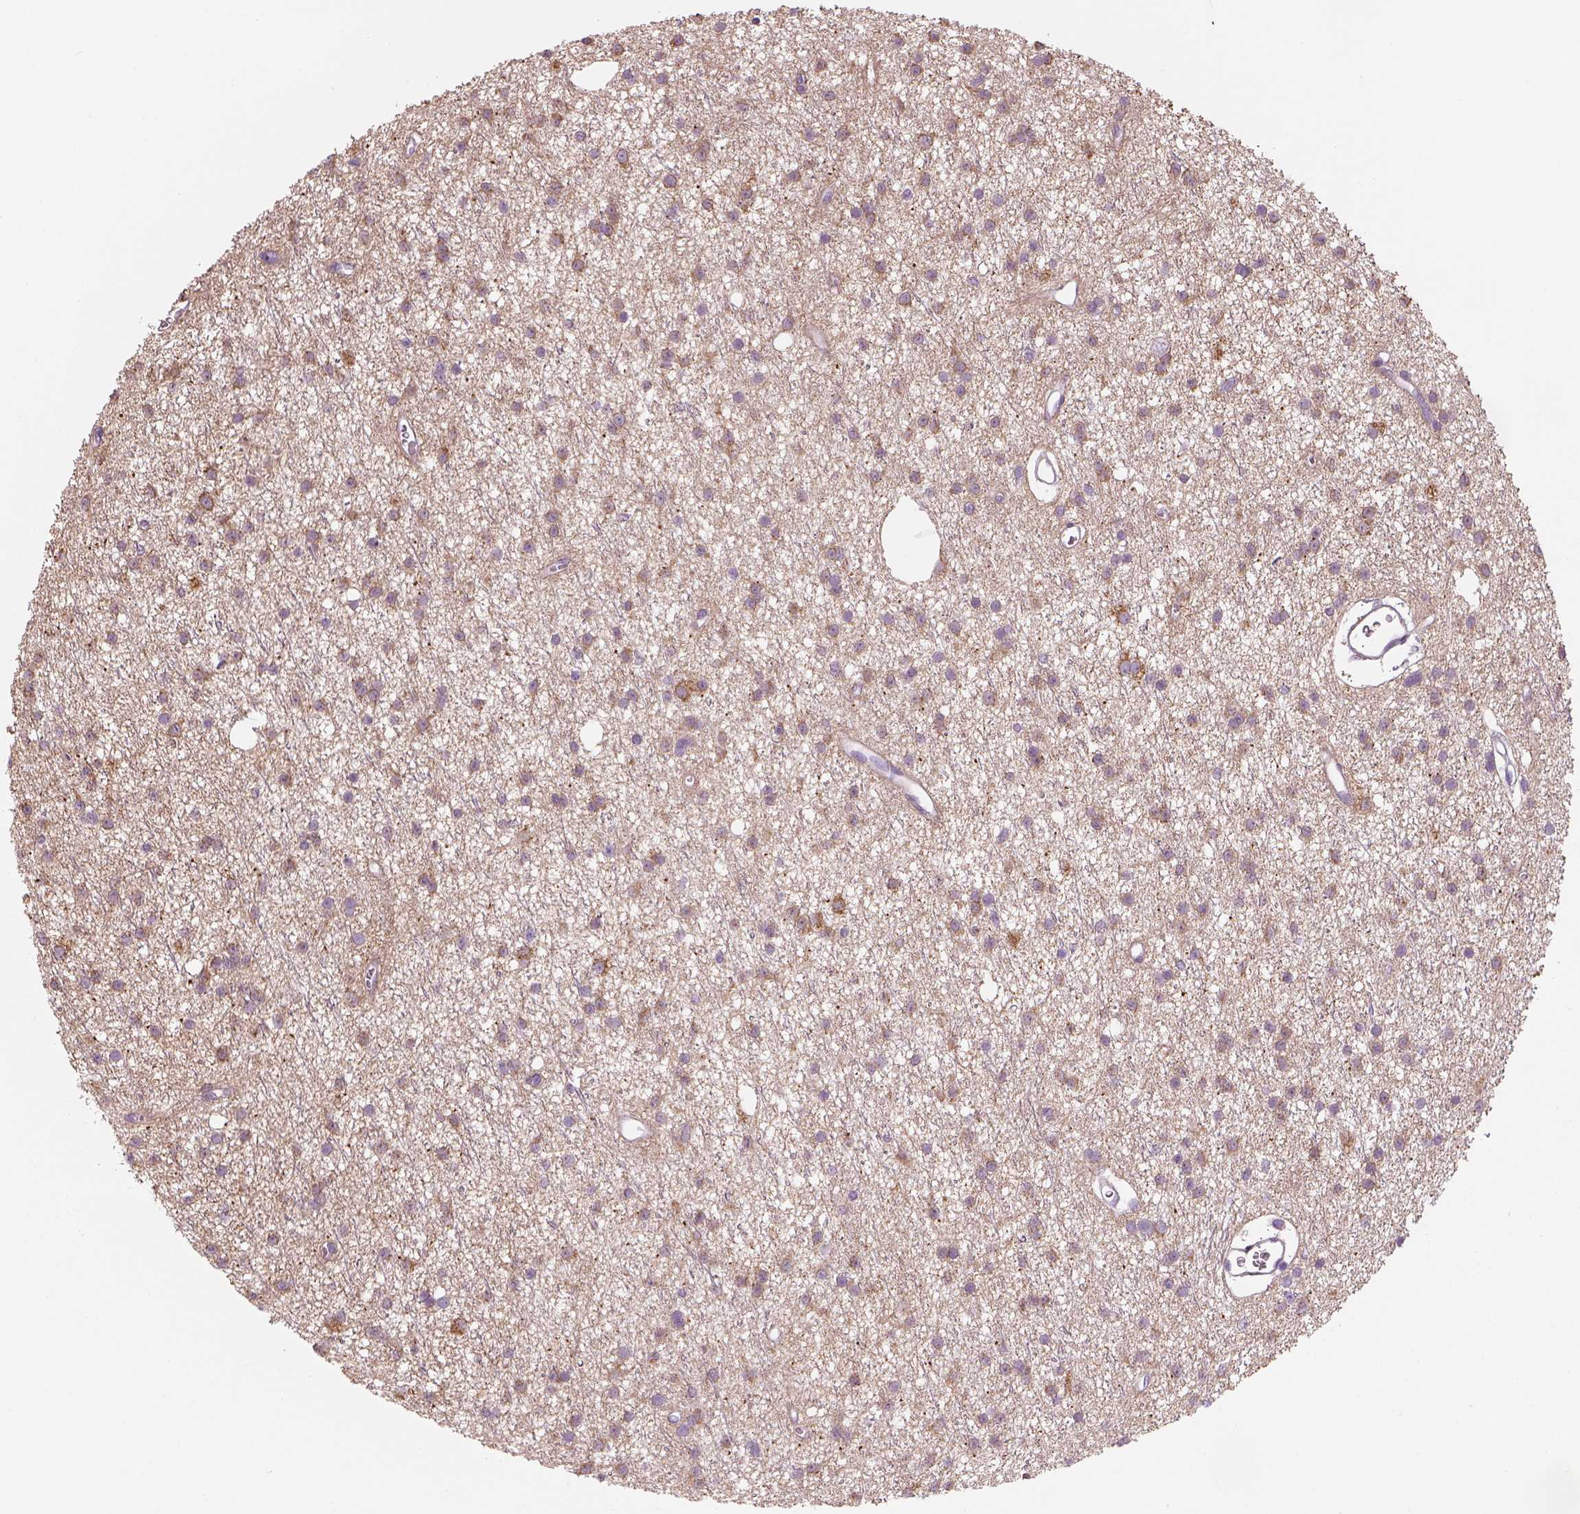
{"staining": {"intensity": "moderate", "quantity": "25%-75%", "location": "cytoplasmic/membranous"}, "tissue": "glioma", "cell_type": "Tumor cells", "image_type": "cancer", "snomed": [{"axis": "morphology", "description": "Glioma, malignant, Low grade"}, {"axis": "topography", "description": "Brain"}], "caption": "Glioma was stained to show a protein in brown. There is medium levels of moderate cytoplasmic/membranous staining in about 25%-75% of tumor cells.", "gene": "KCNMB4", "patient": {"sex": "male", "age": 27}}